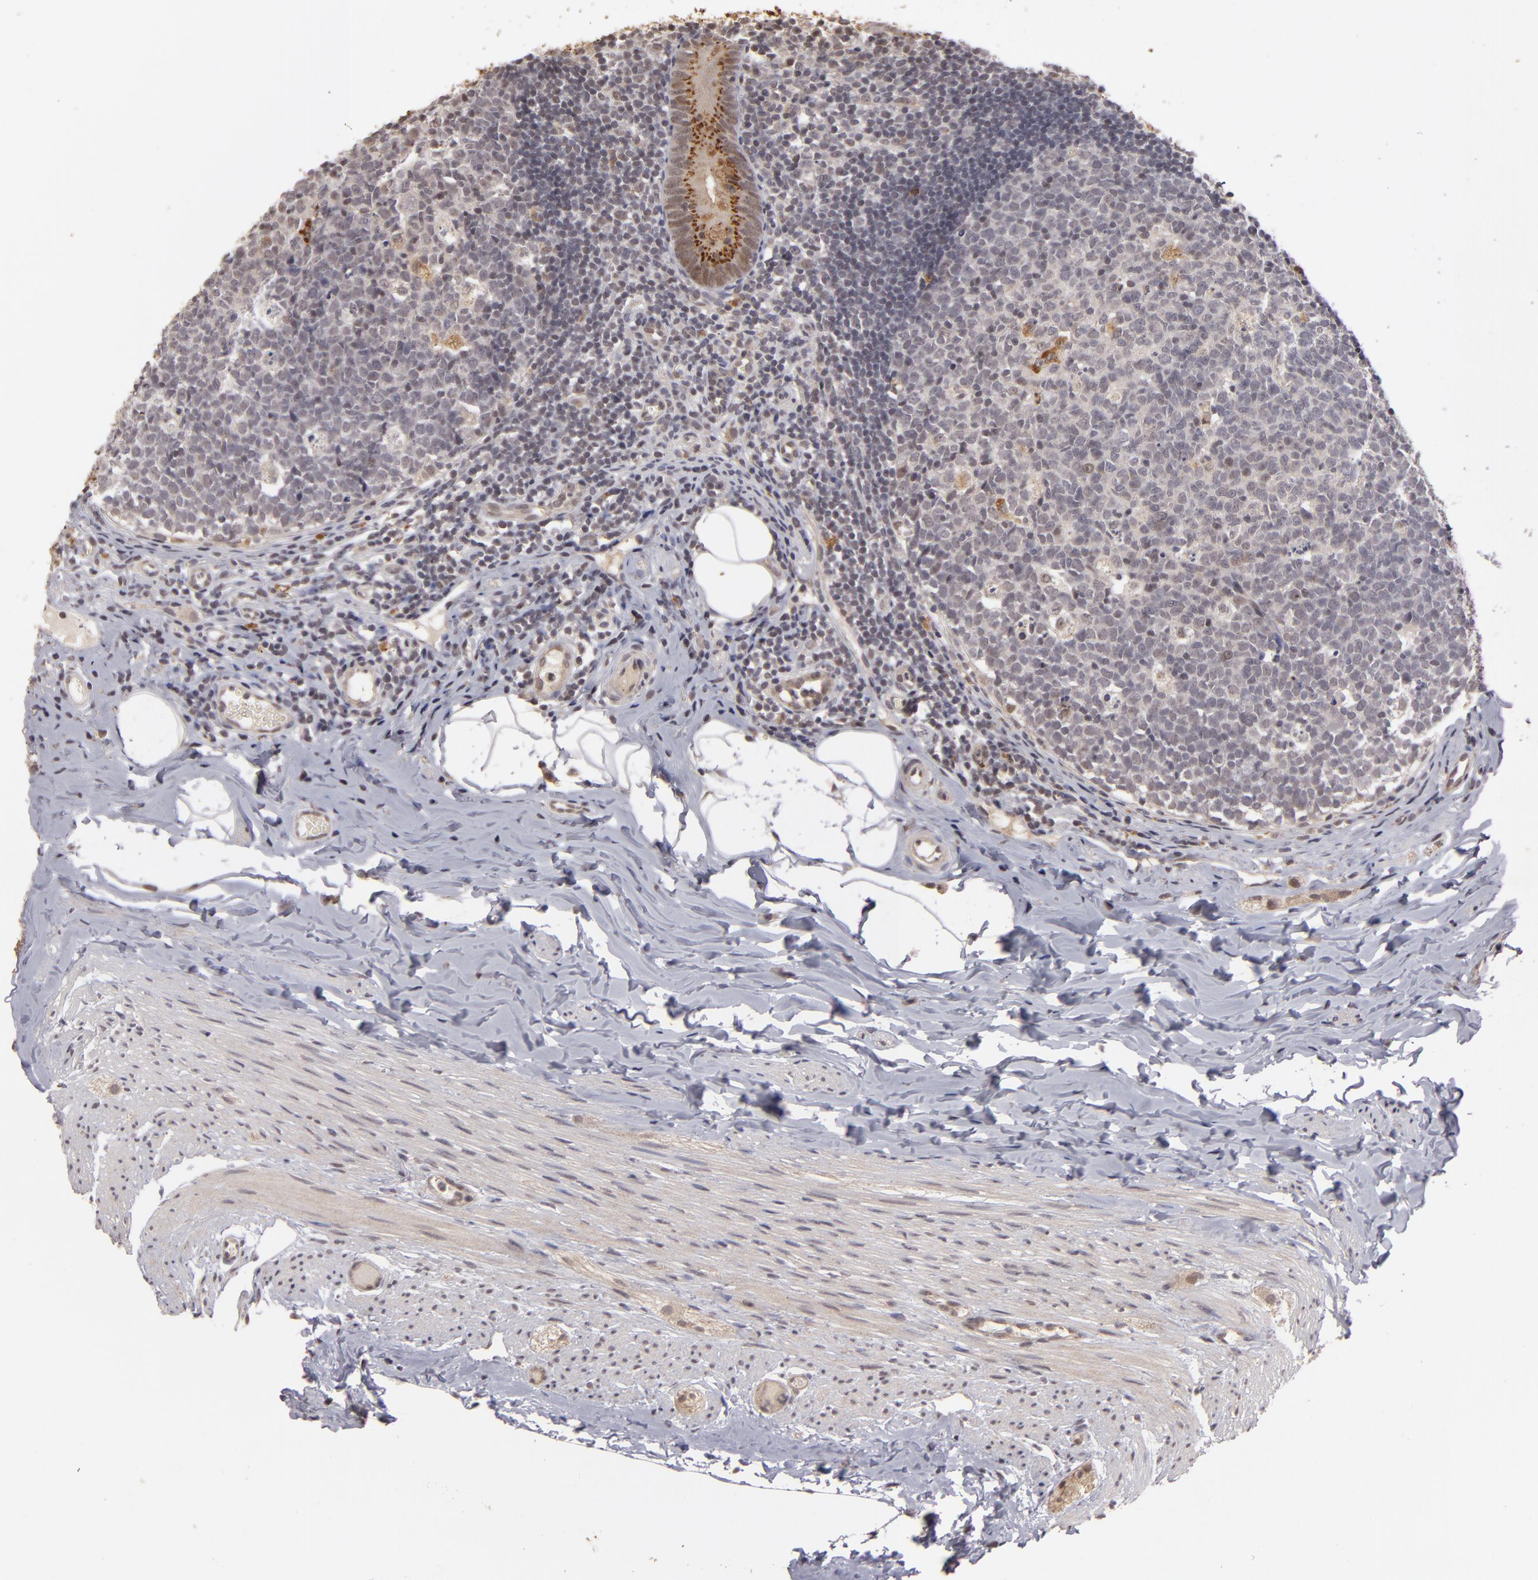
{"staining": {"intensity": "strong", "quantity": "25%-75%", "location": "cytoplasmic/membranous"}, "tissue": "appendix", "cell_type": "Glandular cells", "image_type": "normal", "snomed": [{"axis": "morphology", "description": "Normal tissue, NOS"}, {"axis": "topography", "description": "Appendix"}], "caption": "Immunohistochemistry (IHC) of benign human appendix displays high levels of strong cytoplasmic/membranous staining in approximately 25%-75% of glandular cells.", "gene": "DFFA", "patient": {"sex": "female", "age": 9}}